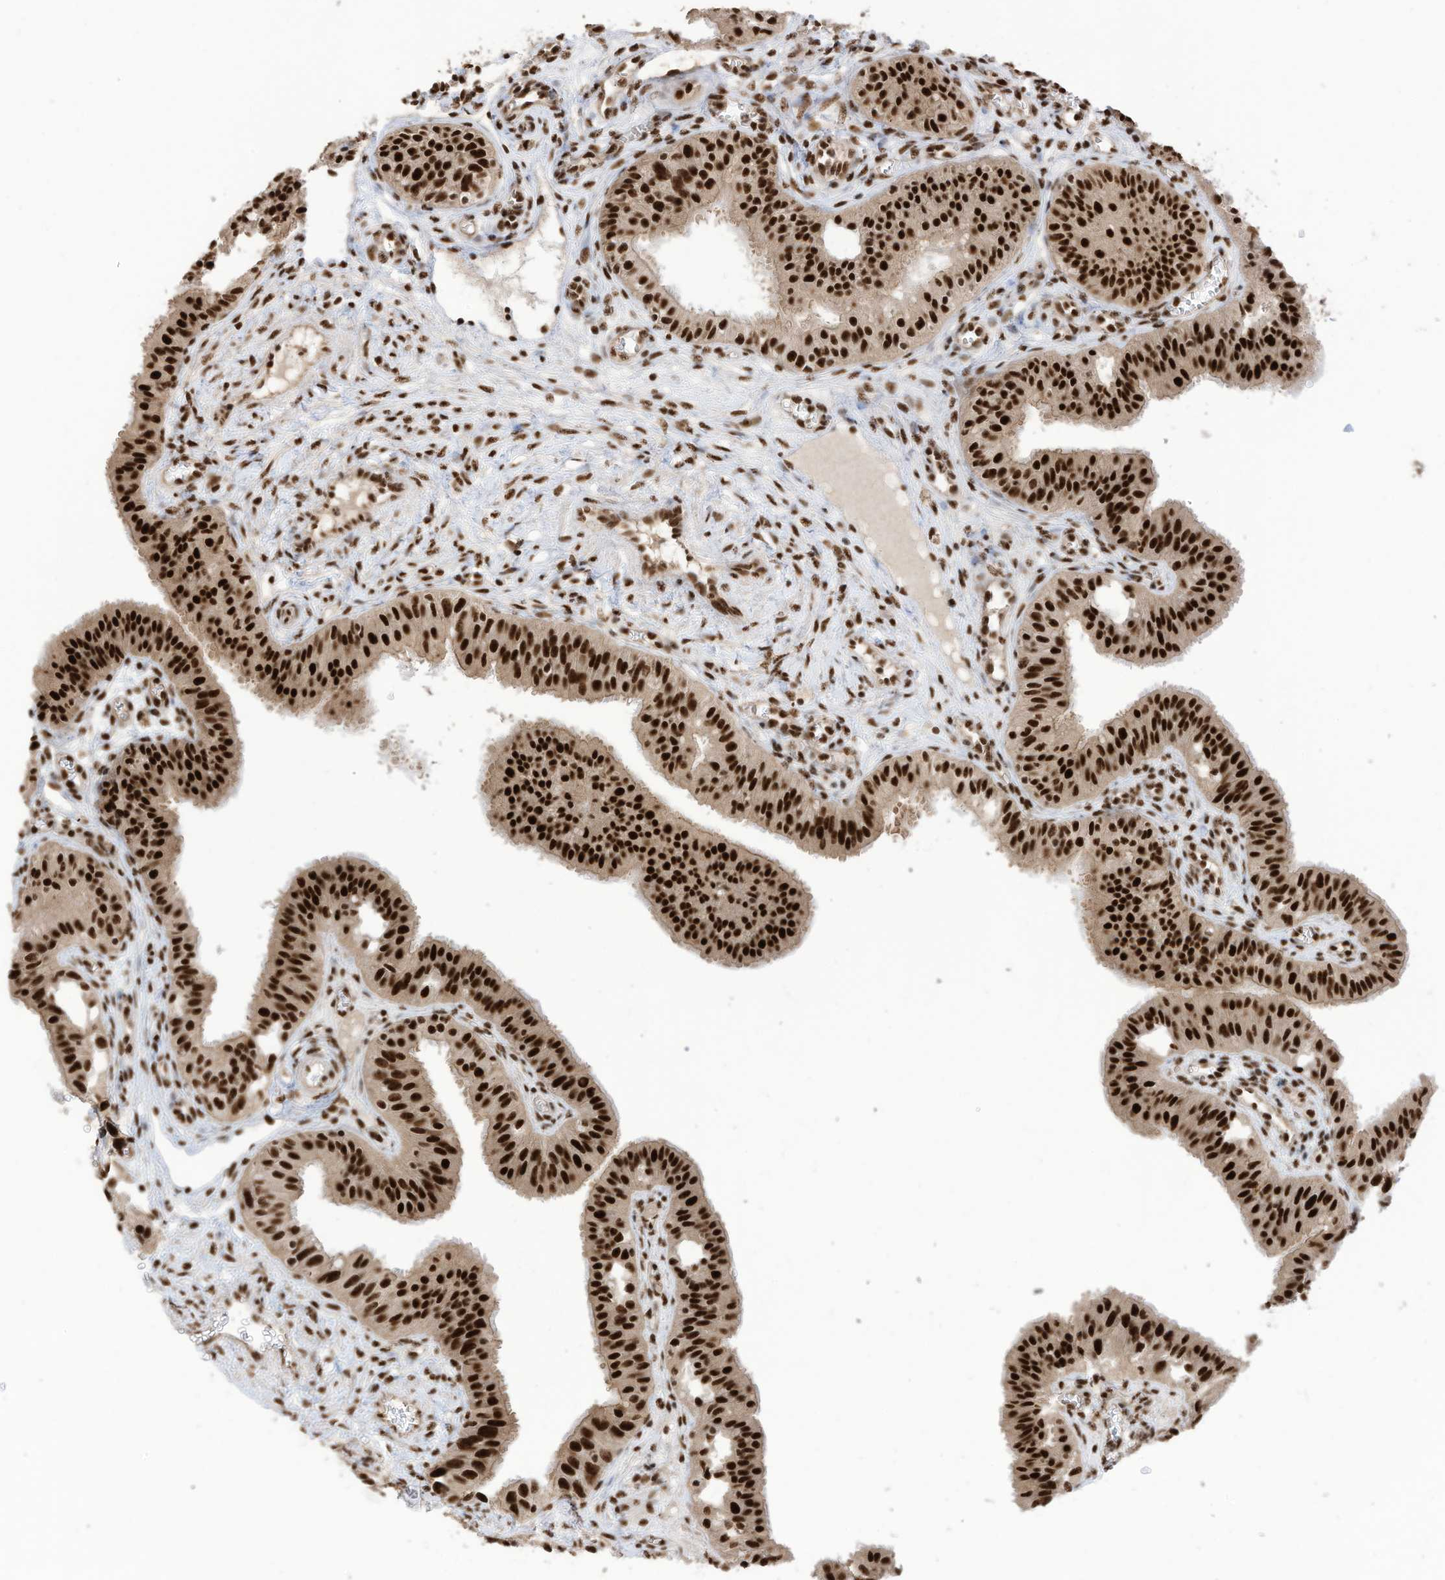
{"staining": {"intensity": "strong", "quantity": ">75%", "location": "nuclear"}, "tissue": "fallopian tube", "cell_type": "Glandular cells", "image_type": "normal", "snomed": [{"axis": "morphology", "description": "Normal tissue, NOS"}, {"axis": "topography", "description": "Fallopian tube"}, {"axis": "topography", "description": "Ovary"}], "caption": "DAB immunohistochemical staining of benign fallopian tube displays strong nuclear protein positivity in about >75% of glandular cells. (DAB (3,3'-diaminobenzidine) IHC, brown staining for protein, blue staining for nuclei).", "gene": "SF3A3", "patient": {"sex": "female", "age": 42}}